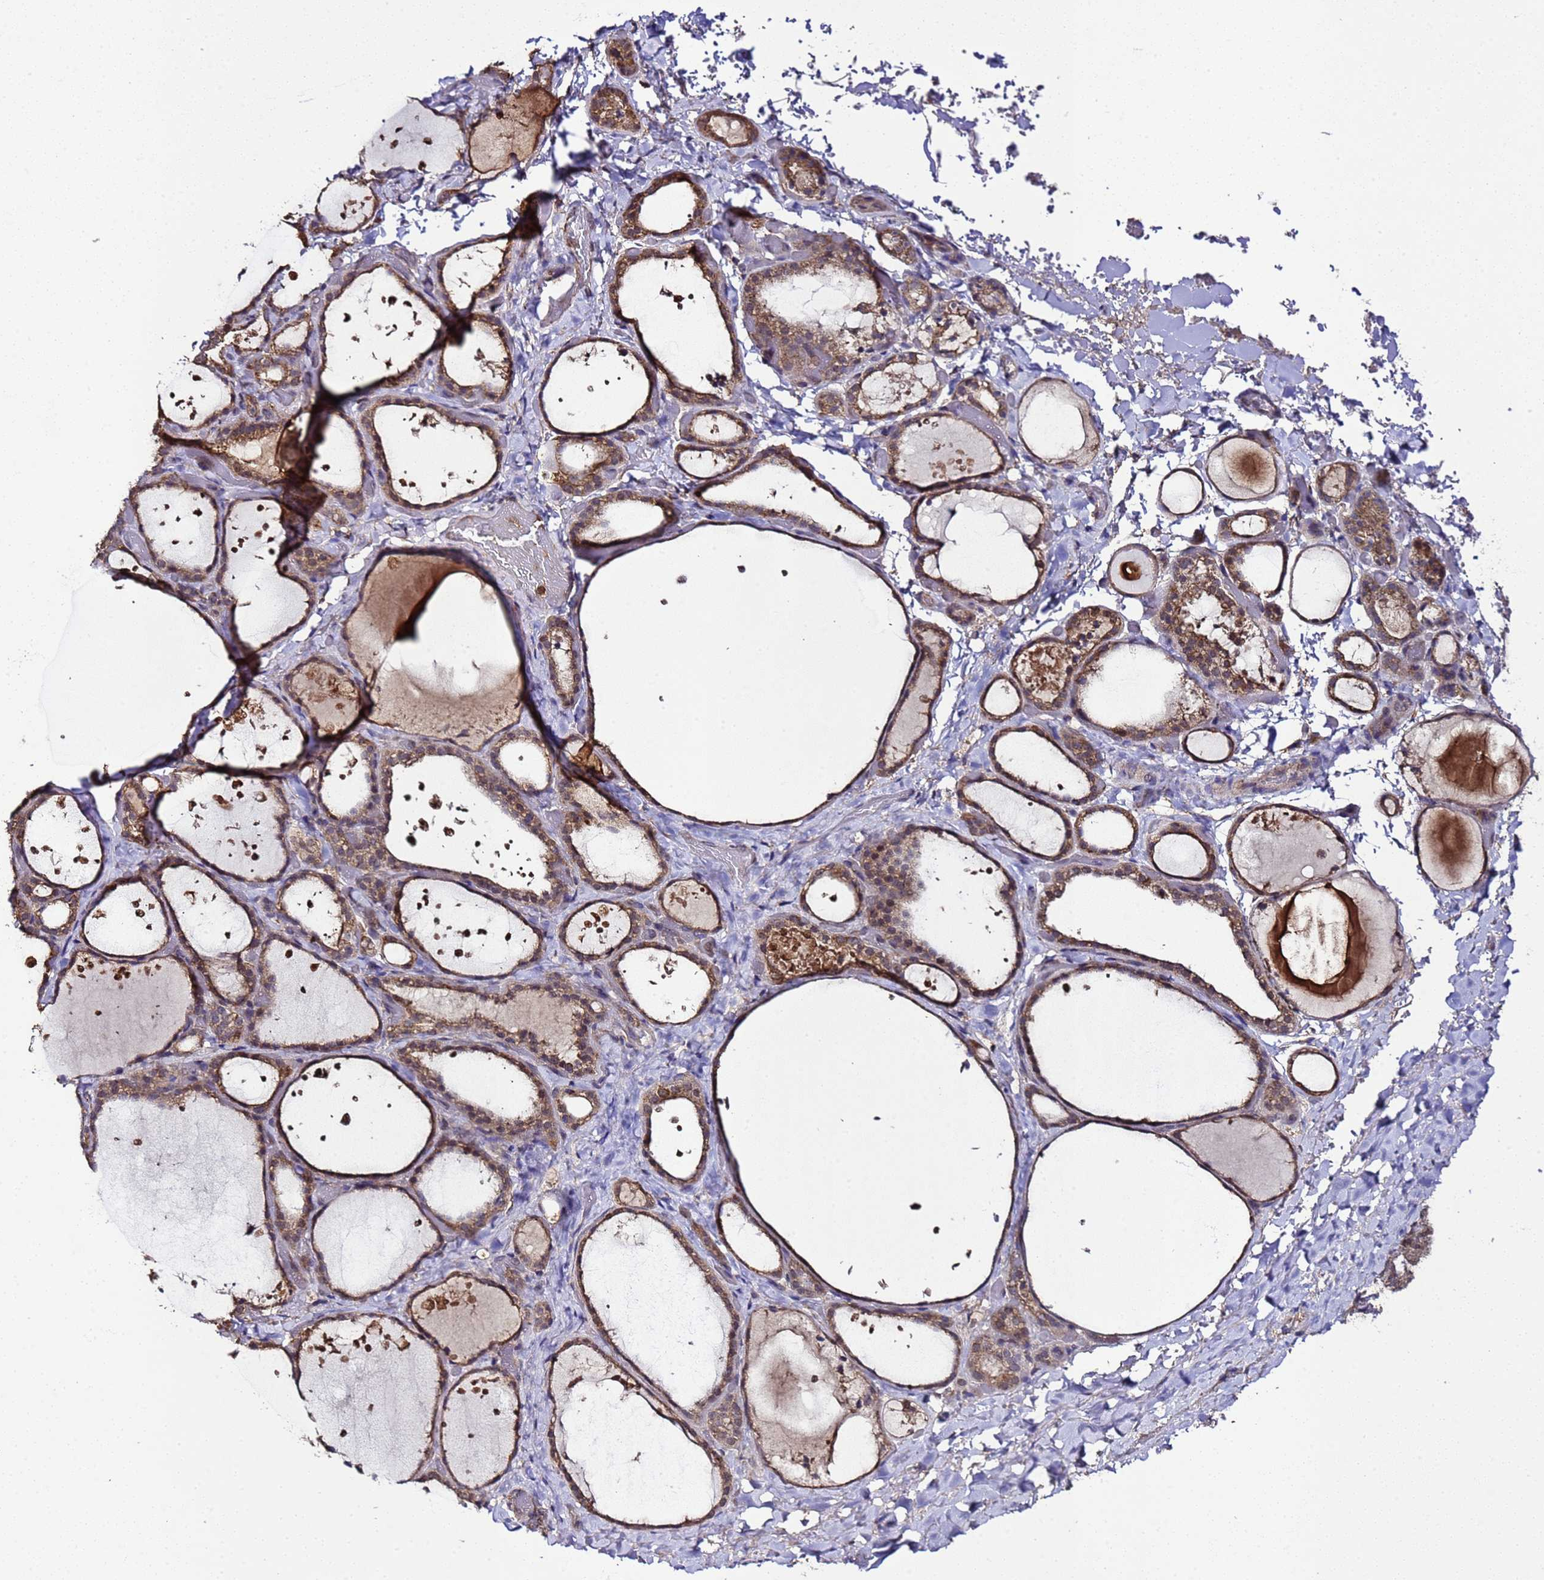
{"staining": {"intensity": "moderate", "quantity": ">75%", "location": "cytoplasmic/membranous"}, "tissue": "thyroid gland", "cell_type": "Glandular cells", "image_type": "normal", "snomed": [{"axis": "morphology", "description": "Normal tissue, NOS"}, {"axis": "topography", "description": "Thyroid gland"}], "caption": "This histopathology image displays benign thyroid gland stained with IHC to label a protein in brown. The cytoplasmic/membranous of glandular cells show moderate positivity for the protein. Nuclei are counter-stained blue.", "gene": "HSPBAP1", "patient": {"sex": "female", "age": 44}}